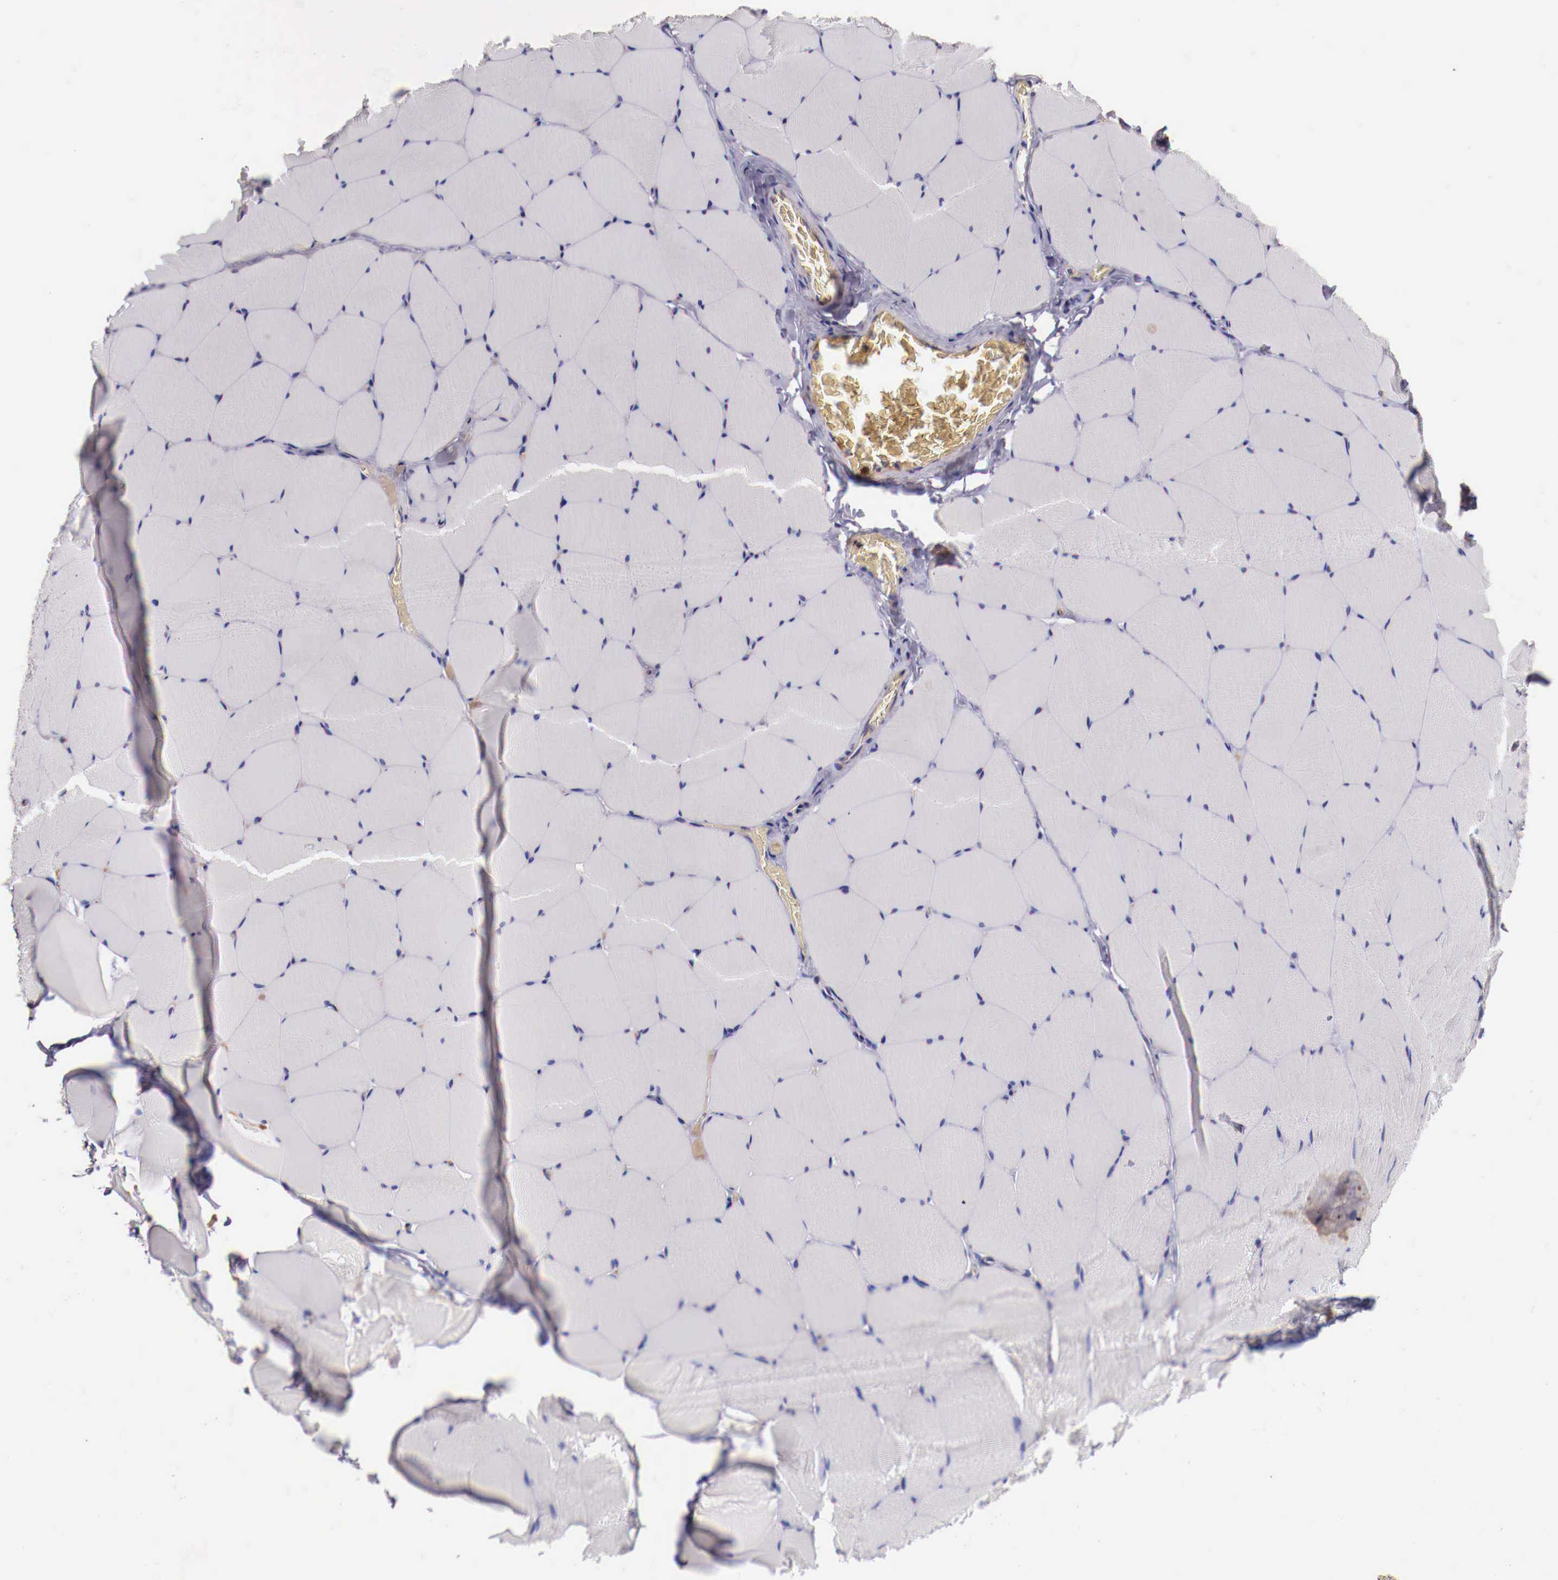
{"staining": {"intensity": "negative", "quantity": "none", "location": "none"}, "tissue": "skeletal muscle", "cell_type": "Myocytes", "image_type": "normal", "snomed": [{"axis": "morphology", "description": "Normal tissue, NOS"}, {"axis": "topography", "description": "Skeletal muscle"}, {"axis": "topography", "description": "Salivary gland"}], "caption": "High magnification brightfield microscopy of unremarkable skeletal muscle stained with DAB (brown) and counterstained with hematoxylin (blue): myocytes show no significant expression.", "gene": "PITPNA", "patient": {"sex": "male", "age": 62}}